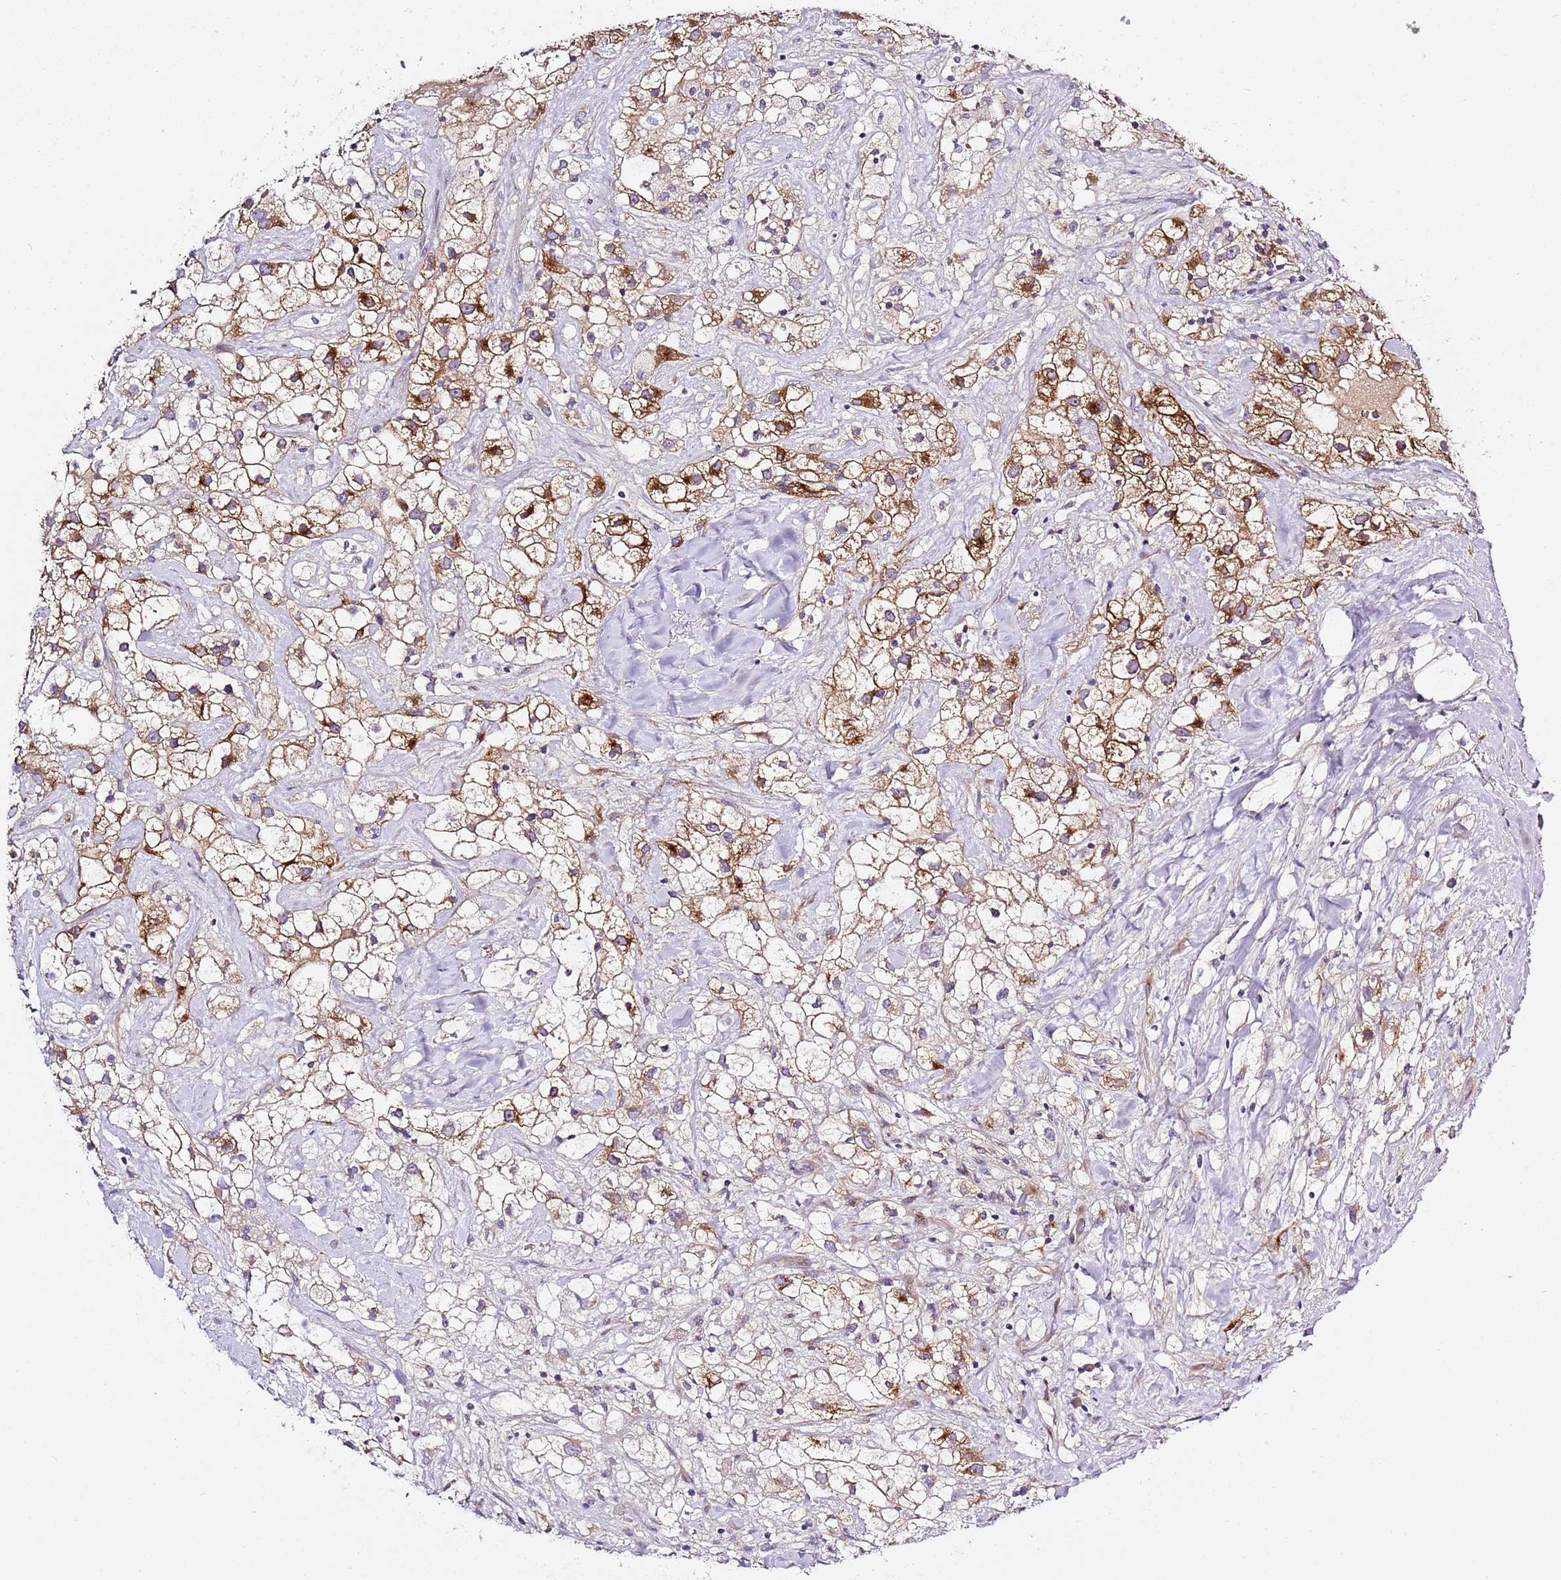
{"staining": {"intensity": "strong", "quantity": "25%-75%", "location": "cytoplasmic/membranous"}, "tissue": "renal cancer", "cell_type": "Tumor cells", "image_type": "cancer", "snomed": [{"axis": "morphology", "description": "Adenocarcinoma, NOS"}, {"axis": "topography", "description": "Kidney"}], "caption": "Strong cytoplasmic/membranous staining is appreciated in approximately 25%-75% of tumor cells in renal adenocarcinoma.", "gene": "RFK", "patient": {"sex": "male", "age": 59}}